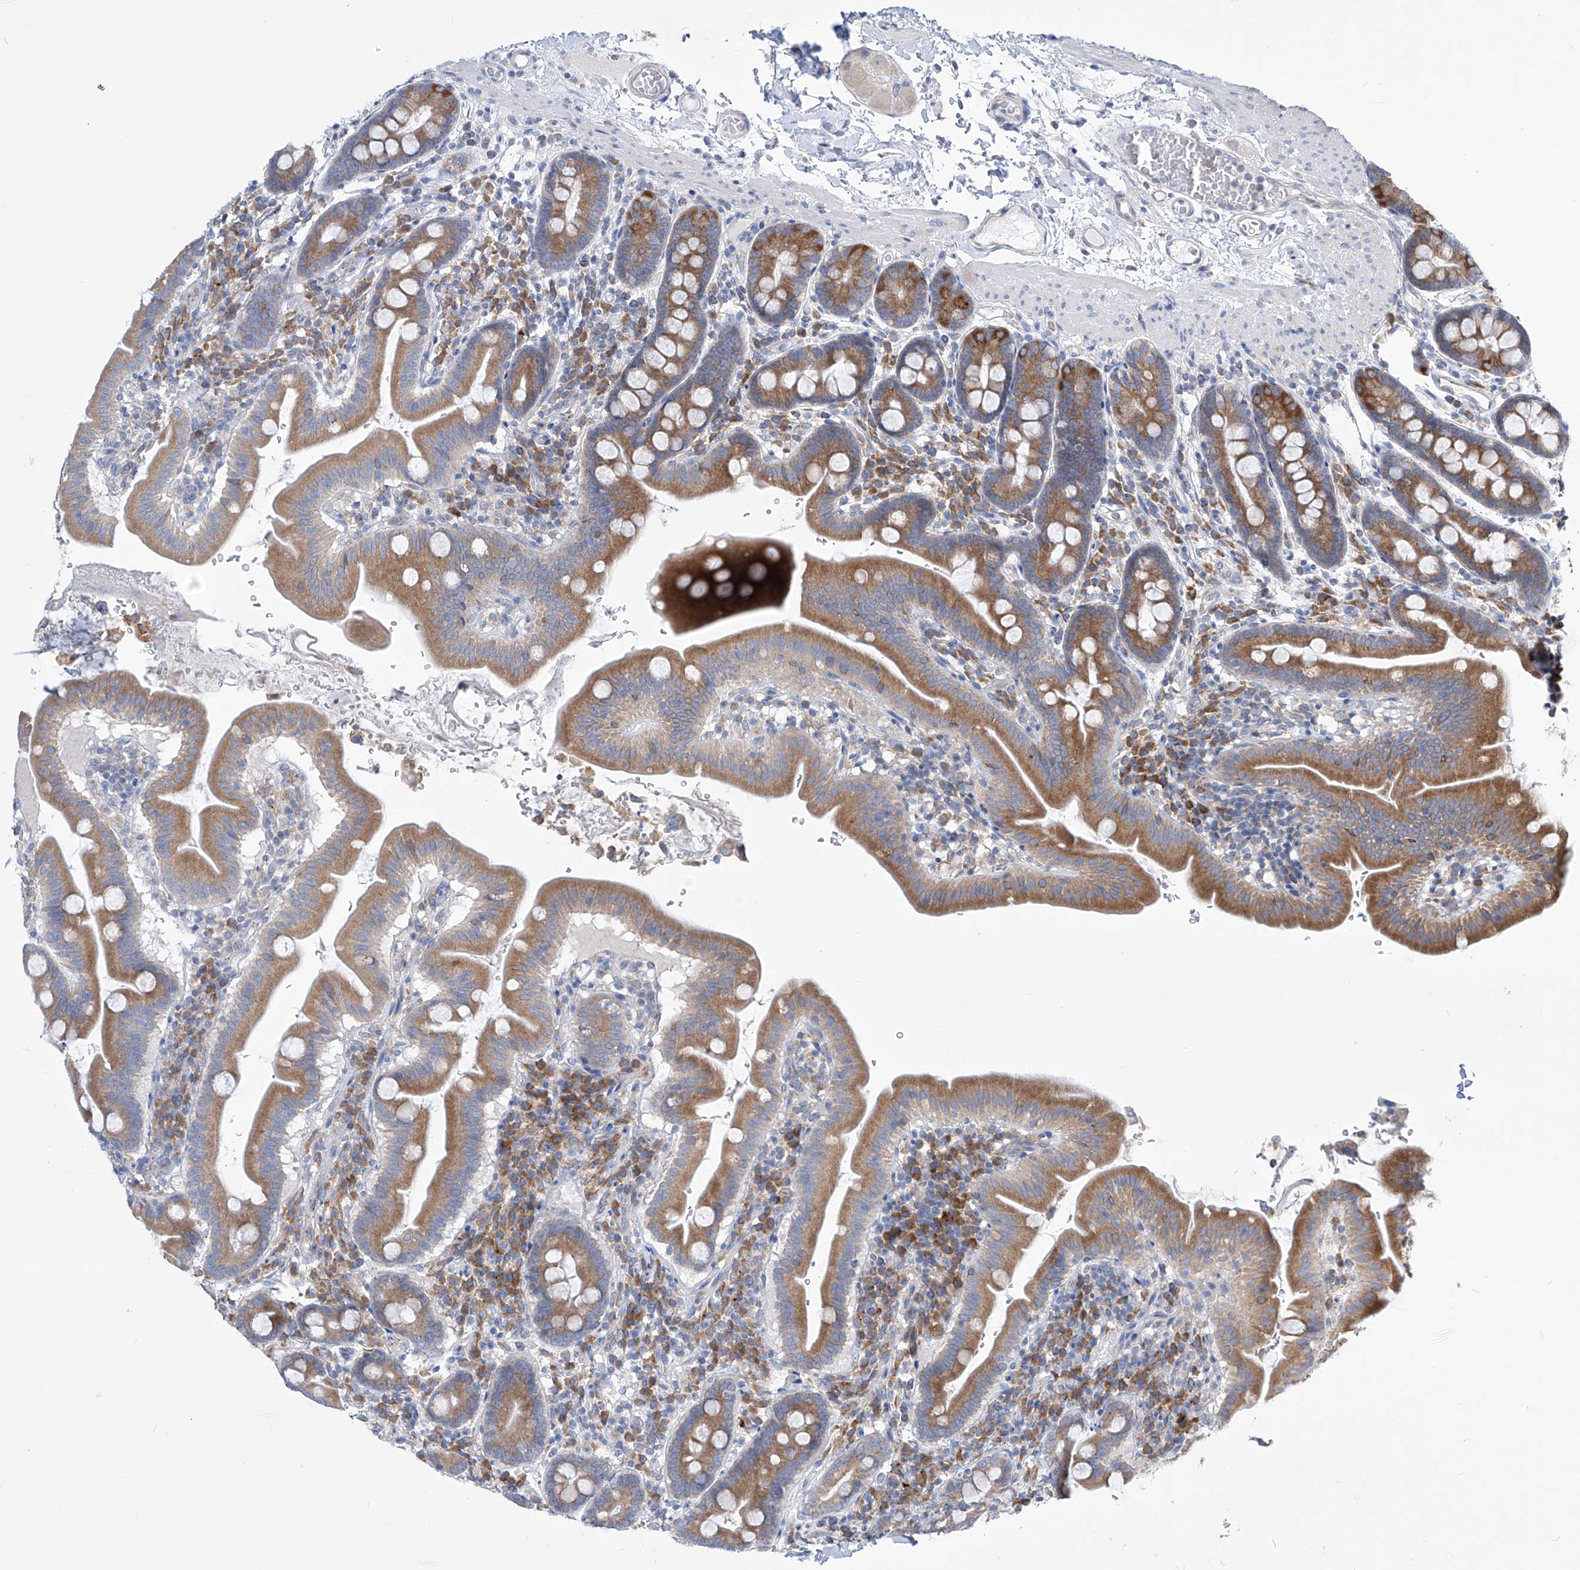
{"staining": {"intensity": "moderate", "quantity": ">75%", "location": "cytoplasmic/membranous"}, "tissue": "duodenum", "cell_type": "Glandular cells", "image_type": "normal", "snomed": [{"axis": "morphology", "description": "Normal tissue, NOS"}, {"axis": "morphology", "description": "Adenocarcinoma, NOS"}, {"axis": "topography", "description": "Pancreas"}, {"axis": "topography", "description": "Duodenum"}], "caption": "Immunohistochemical staining of unremarkable duodenum demonstrates >75% levels of moderate cytoplasmic/membranous protein staining in approximately >75% of glandular cells.", "gene": "UFL1", "patient": {"sex": "male", "age": 50}}